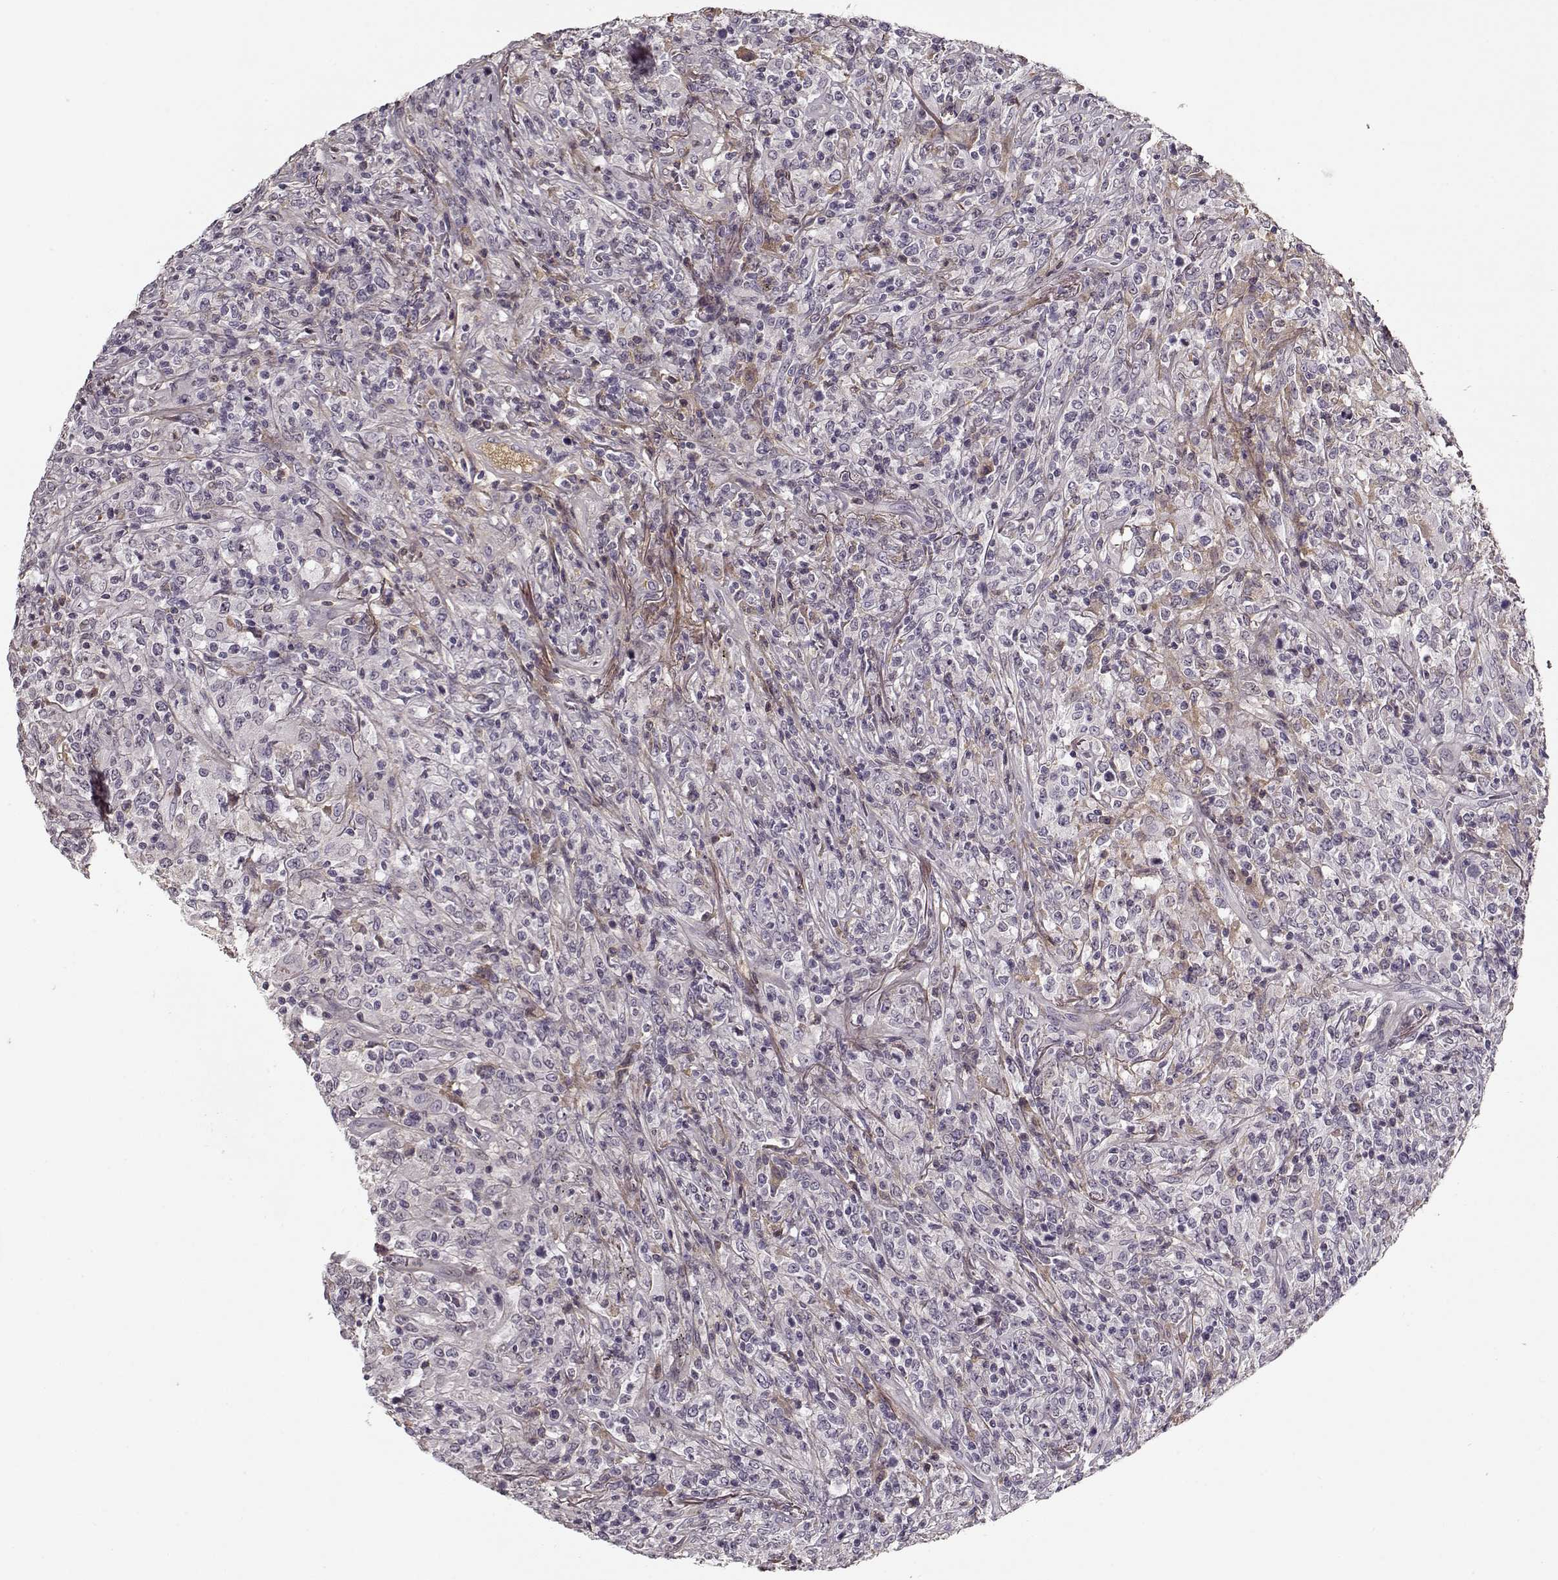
{"staining": {"intensity": "negative", "quantity": "none", "location": "none"}, "tissue": "lymphoma", "cell_type": "Tumor cells", "image_type": "cancer", "snomed": [{"axis": "morphology", "description": "Malignant lymphoma, non-Hodgkin's type, High grade"}, {"axis": "topography", "description": "Lung"}], "caption": "High magnification brightfield microscopy of lymphoma stained with DAB (3,3'-diaminobenzidine) (brown) and counterstained with hematoxylin (blue): tumor cells show no significant staining.", "gene": "LUM", "patient": {"sex": "male", "age": 79}}